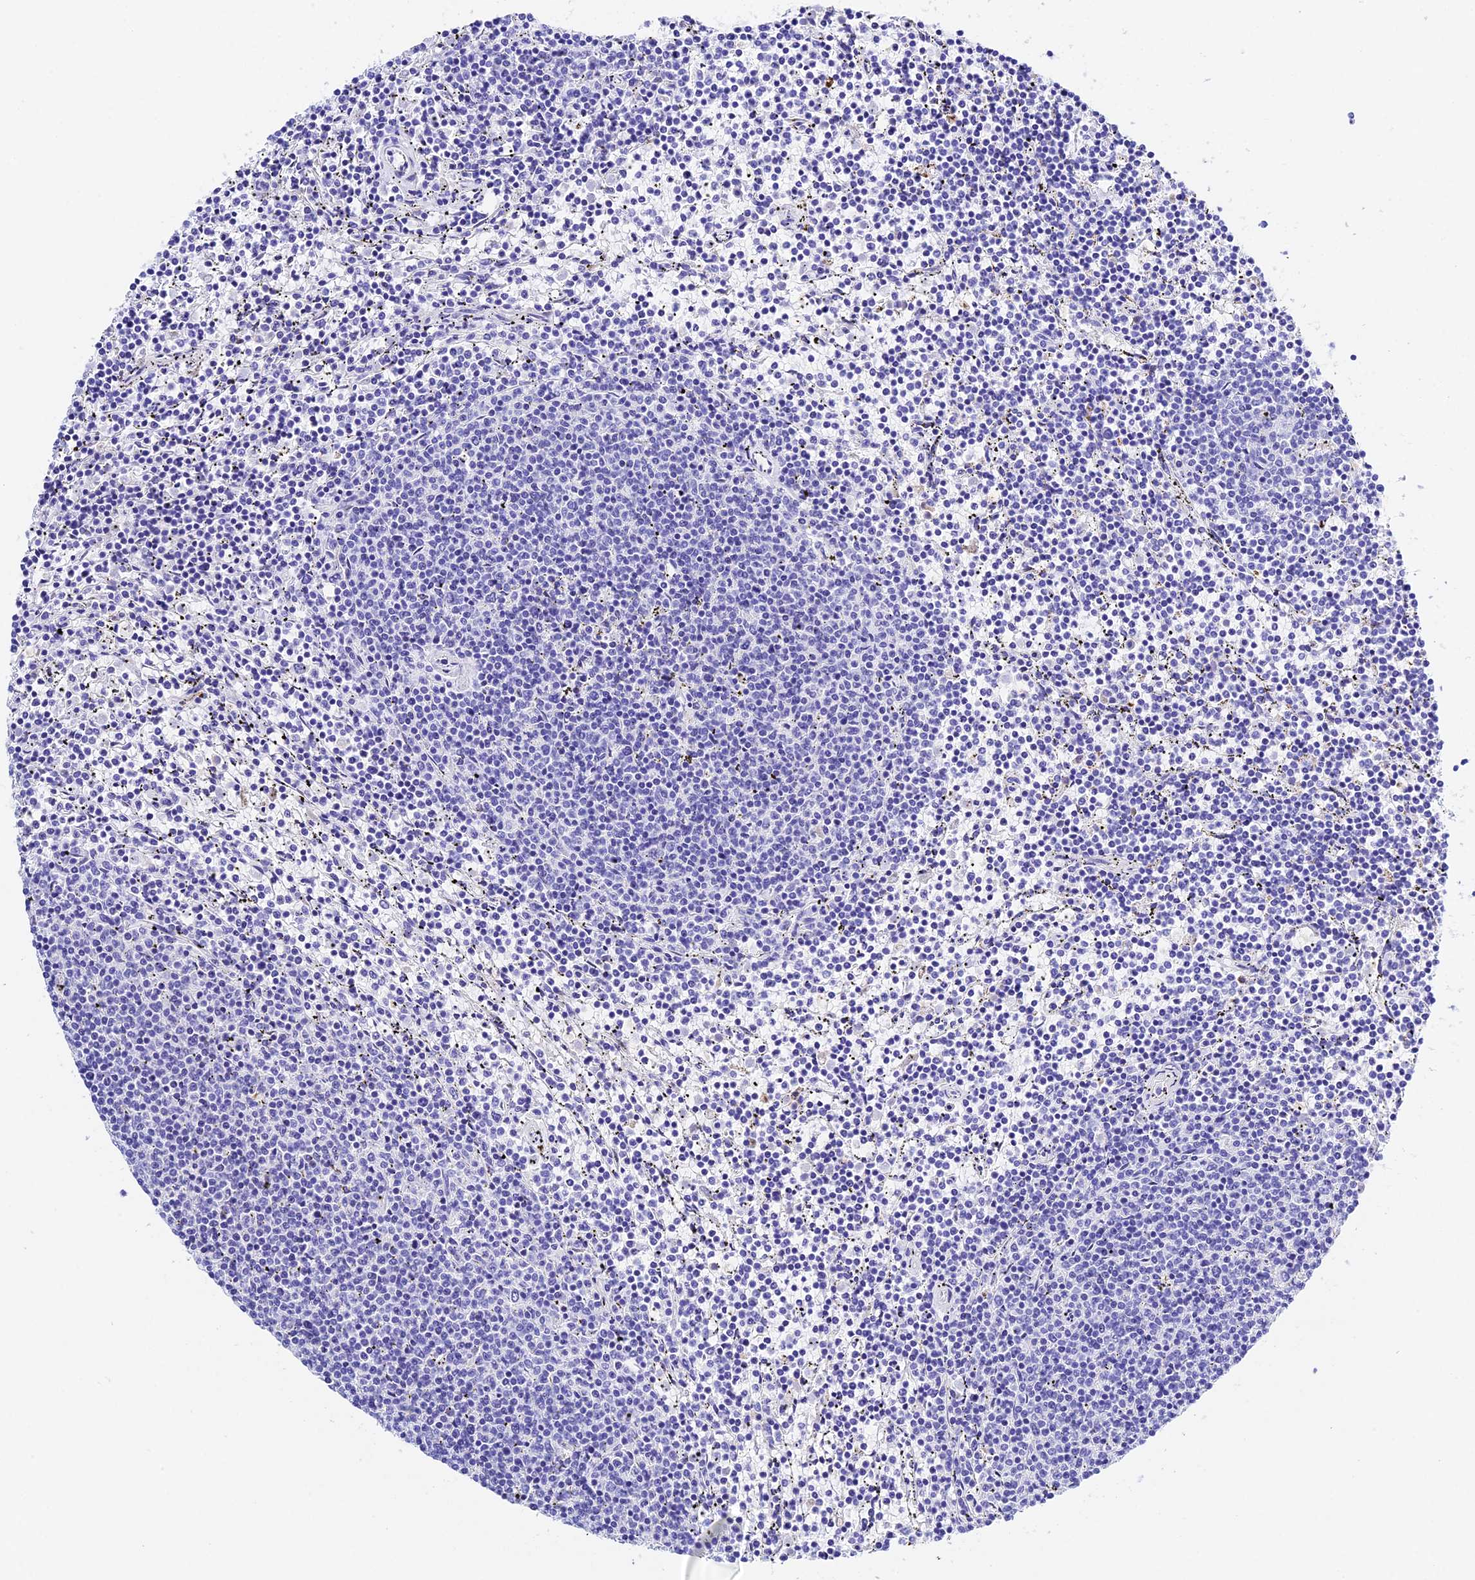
{"staining": {"intensity": "negative", "quantity": "none", "location": "none"}, "tissue": "lymphoma", "cell_type": "Tumor cells", "image_type": "cancer", "snomed": [{"axis": "morphology", "description": "Malignant lymphoma, non-Hodgkin's type, Low grade"}, {"axis": "topography", "description": "Spleen"}], "caption": "Immunohistochemical staining of lymphoma shows no significant expression in tumor cells. (Brightfield microscopy of DAB (3,3'-diaminobenzidine) IHC at high magnification).", "gene": "PSG11", "patient": {"sex": "female", "age": 50}}